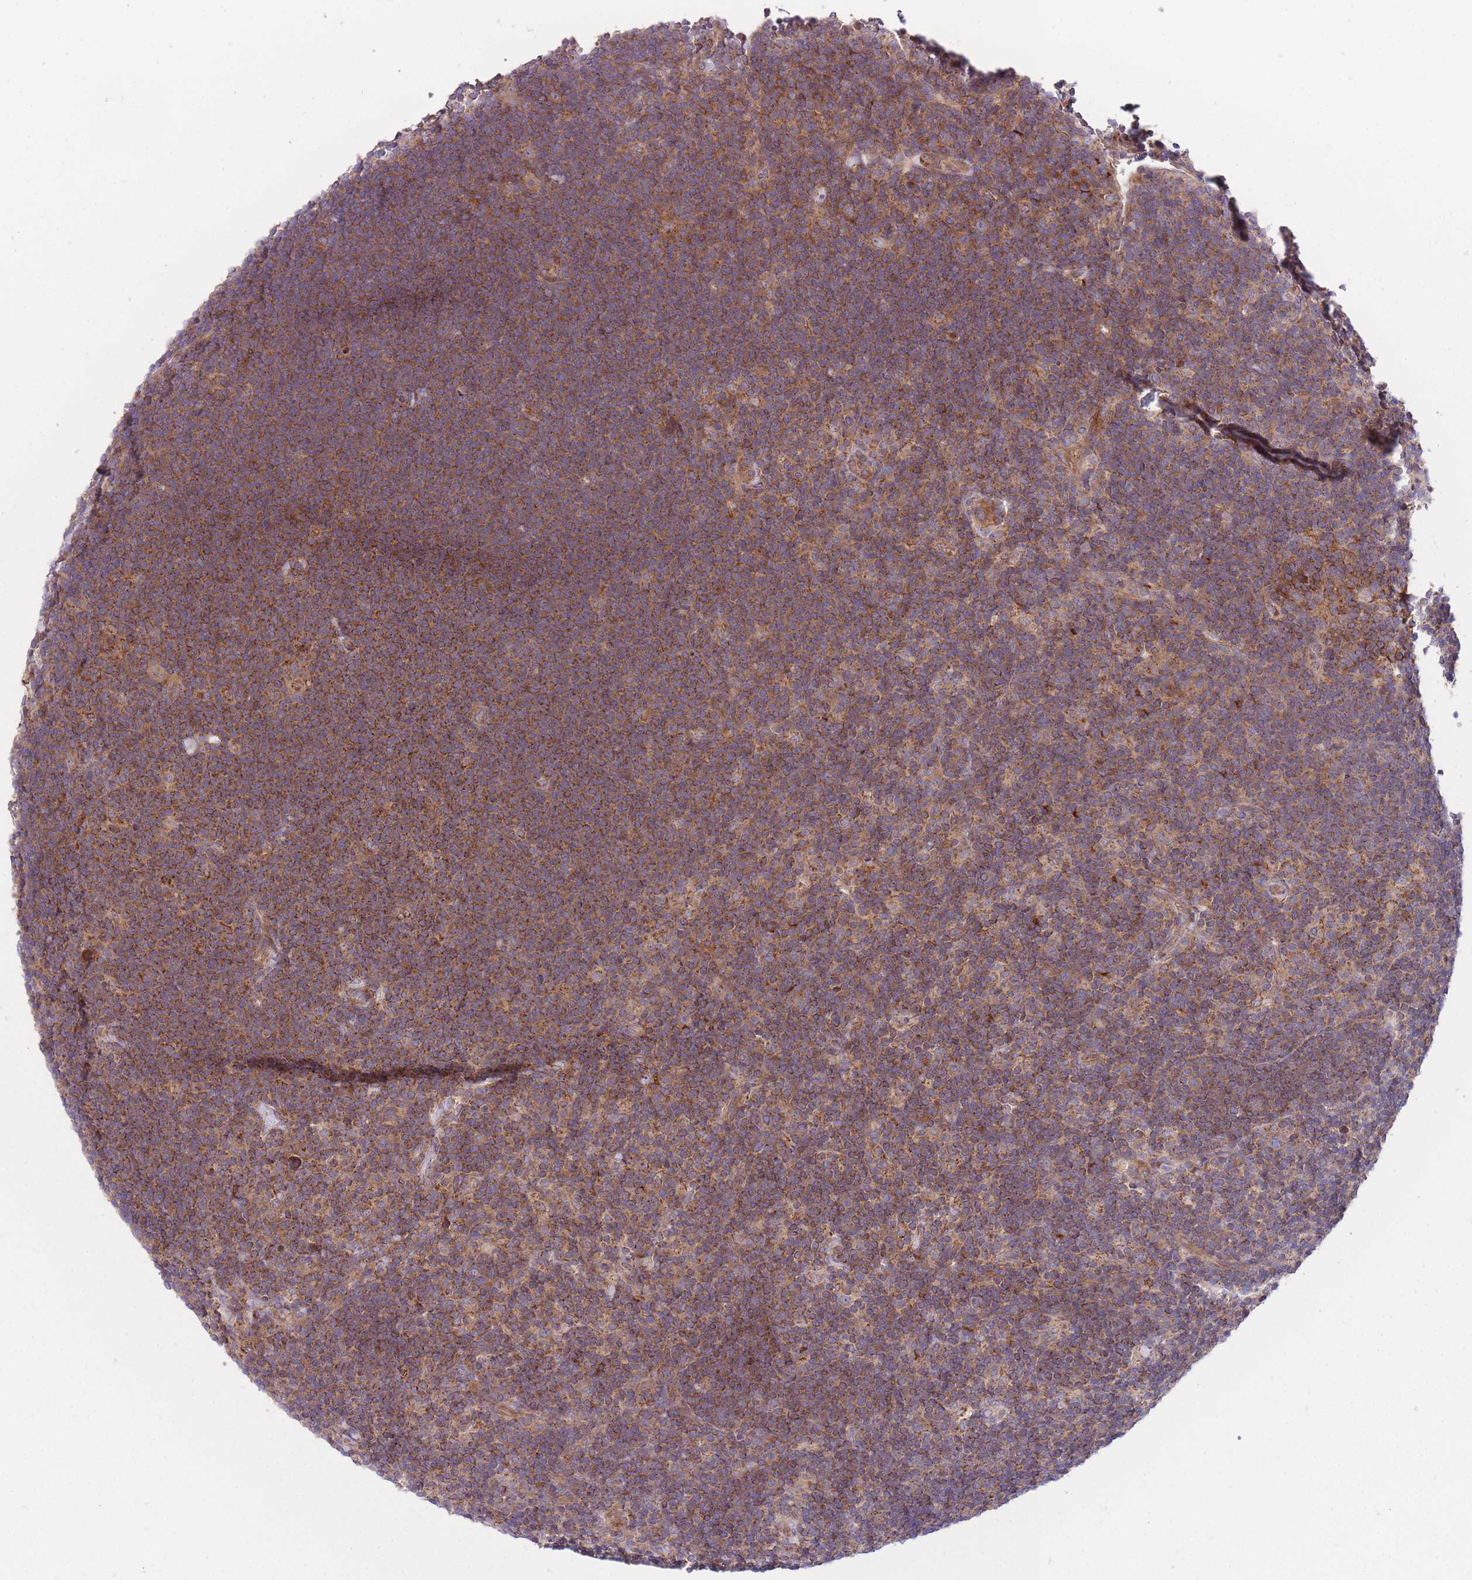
{"staining": {"intensity": "weak", "quantity": "25%-75%", "location": "cytoplasmic/membranous"}, "tissue": "lymphoma", "cell_type": "Tumor cells", "image_type": "cancer", "snomed": [{"axis": "morphology", "description": "Hodgkin's disease, NOS"}, {"axis": "topography", "description": "Lymph node"}], "caption": "This image shows Hodgkin's disease stained with immunohistochemistry (IHC) to label a protein in brown. The cytoplasmic/membranous of tumor cells show weak positivity for the protein. Nuclei are counter-stained blue.", "gene": "ANKRD10", "patient": {"sex": "female", "age": 57}}